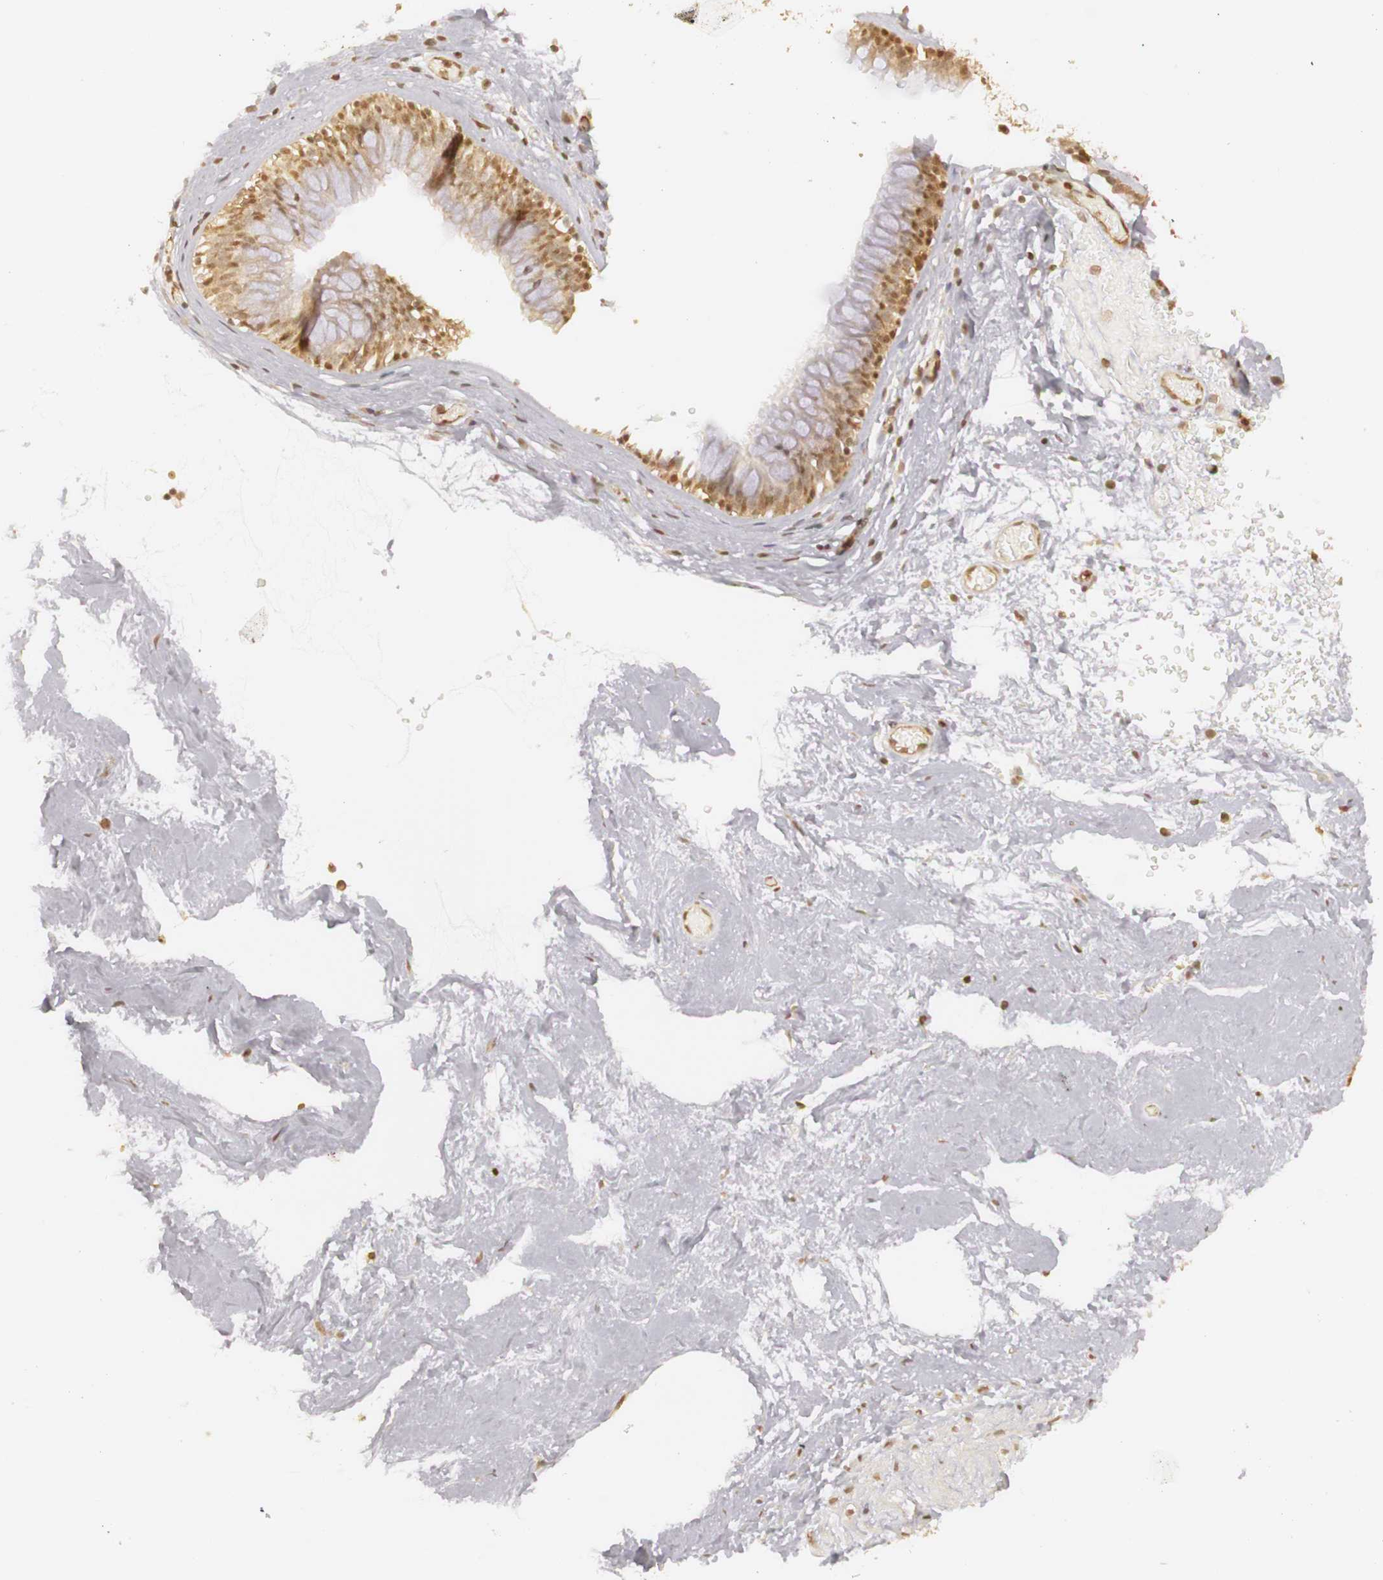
{"staining": {"intensity": "moderate", "quantity": ">75%", "location": "cytoplasmic/membranous,nuclear"}, "tissue": "nasopharynx", "cell_type": "Respiratory epithelial cells", "image_type": "normal", "snomed": [{"axis": "morphology", "description": "Normal tissue, NOS"}, {"axis": "morphology", "description": "Inflammation, NOS"}, {"axis": "topography", "description": "Nasopharynx"}], "caption": "Moderate cytoplasmic/membranous,nuclear positivity for a protein is identified in approximately >75% of respiratory epithelial cells of unremarkable nasopharynx using immunohistochemistry.", "gene": "PLEKHA1", "patient": {"sex": "male", "age": 48}}